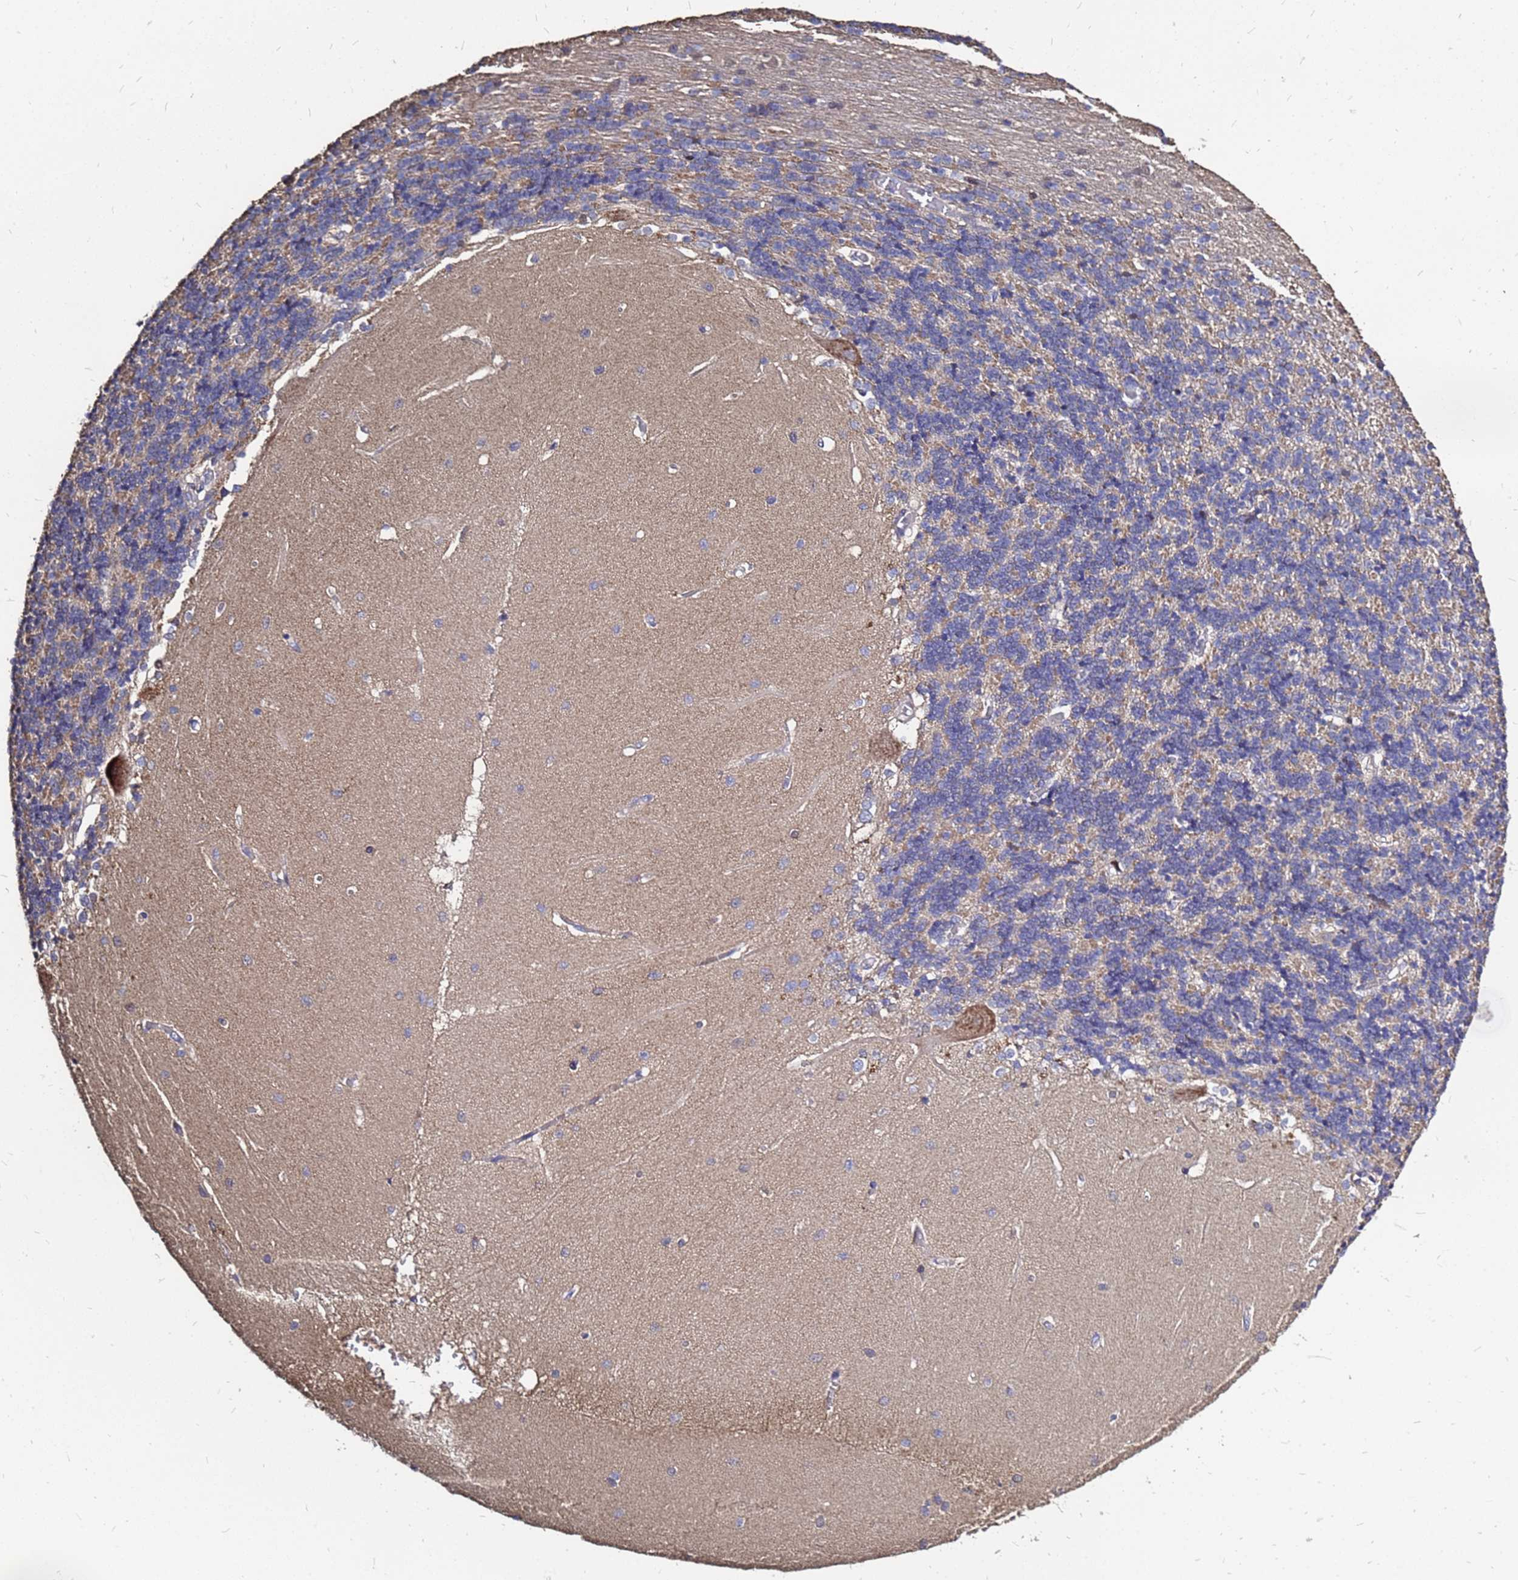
{"staining": {"intensity": "weak", "quantity": "25%-75%", "location": "cytoplasmic/membranous"}, "tissue": "cerebellum", "cell_type": "Cells in granular layer", "image_type": "normal", "snomed": [{"axis": "morphology", "description": "Normal tissue, NOS"}, {"axis": "topography", "description": "Cerebellum"}], "caption": "A brown stain shows weak cytoplasmic/membranous positivity of a protein in cells in granular layer of benign human cerebellum. Immunohistochemistry stains the protein of interest in brown and the nuclei are stained blue.", "gene": "MOB2", "patient": {"sex": "male", "age": 37}}